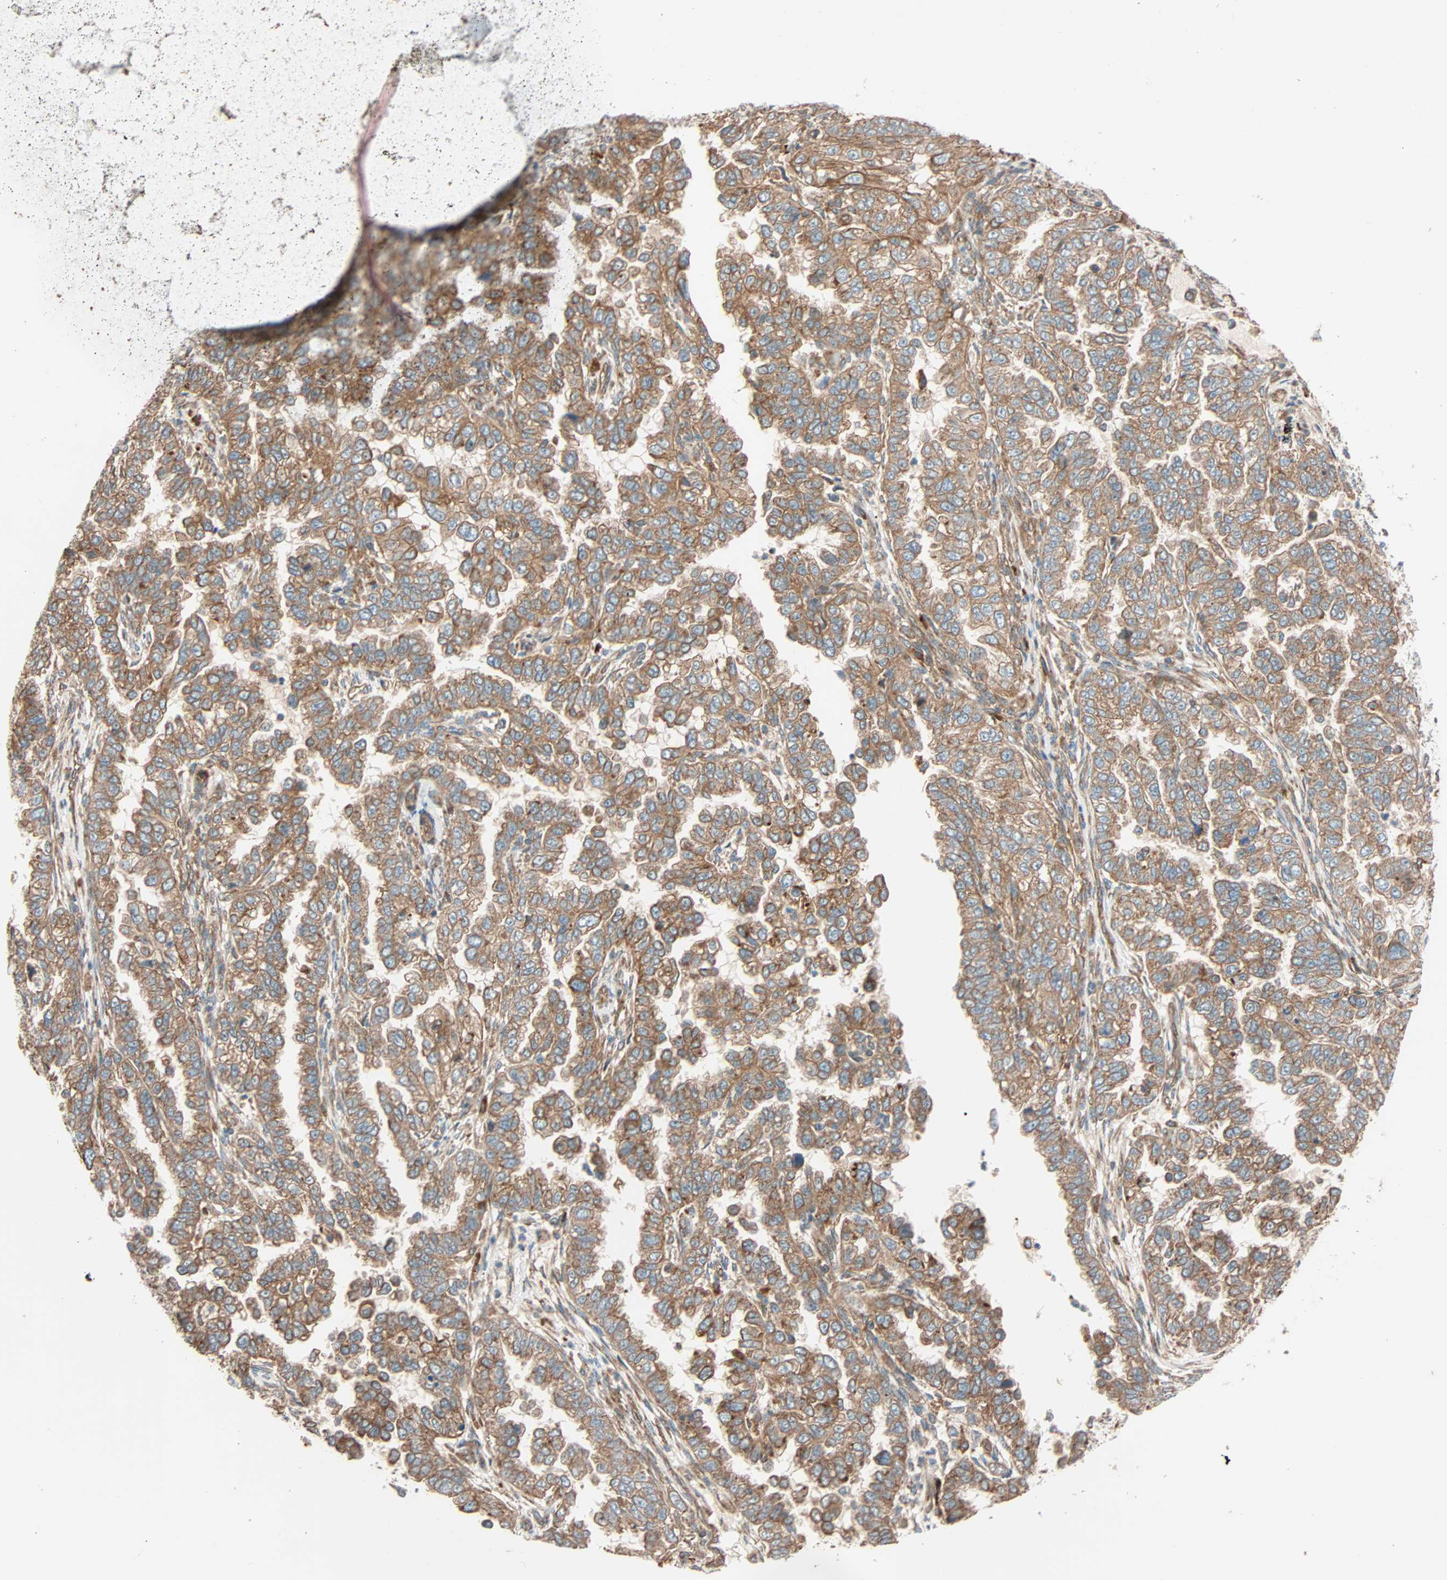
{"staining": {"intensity": "moderate", "quantity": ">75%", "location": "cytoplasmic/membranous"}, "tissue": "endometrial cancer", "cell_type": "Tumor cells", "image_type": "cancer", "snomed": [{"axis": "morphology", "description": "Adenocarcinoma, NOS"}, {"axis": "topography", "description": "Endometrium"}], "caption": "Moderate cytoplasmic/membranous positivity is seen in about >75% of tumor cells in adenocarcinoma (endometrial).", "gene": "PHYH", "patient": {"sex": "female", "age": 85}}